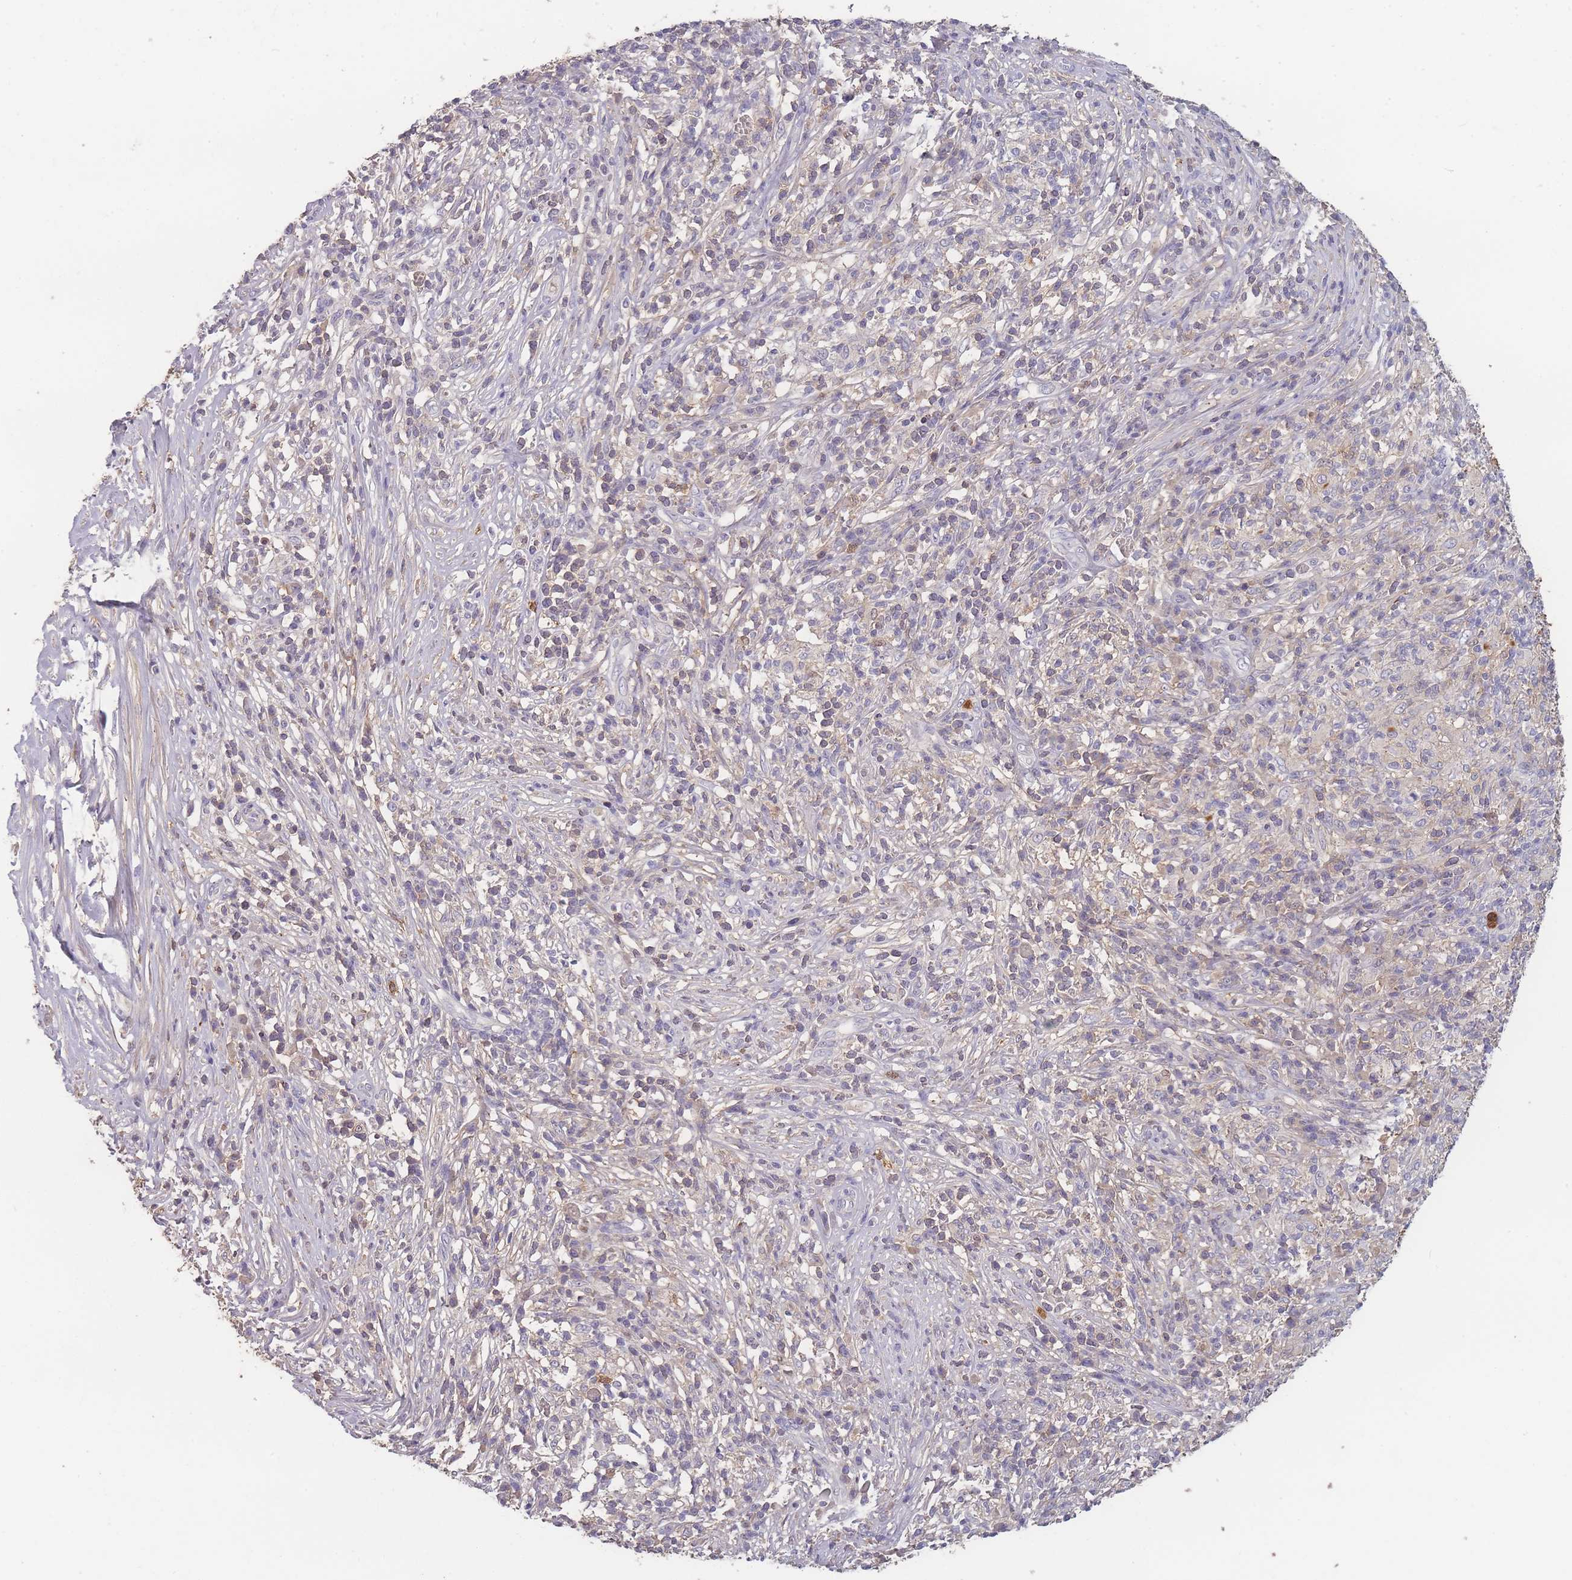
{"staining": {"intensity": "negative", "quantity": "none", "location": "none"}, "tissue": "melanoma", "cell_type": "Tumor cells", "image_type": "cancer", "snomed": [{"axis": "morphology", "description": "Malignant melanoma, NOS"}, {"axis": "topography", "description": "Skin"}], "caption": "Tumor cells show no significant protein staining in melanoma.", "gene": "BST1", "patient": {"sex": "male", "age": 66}}